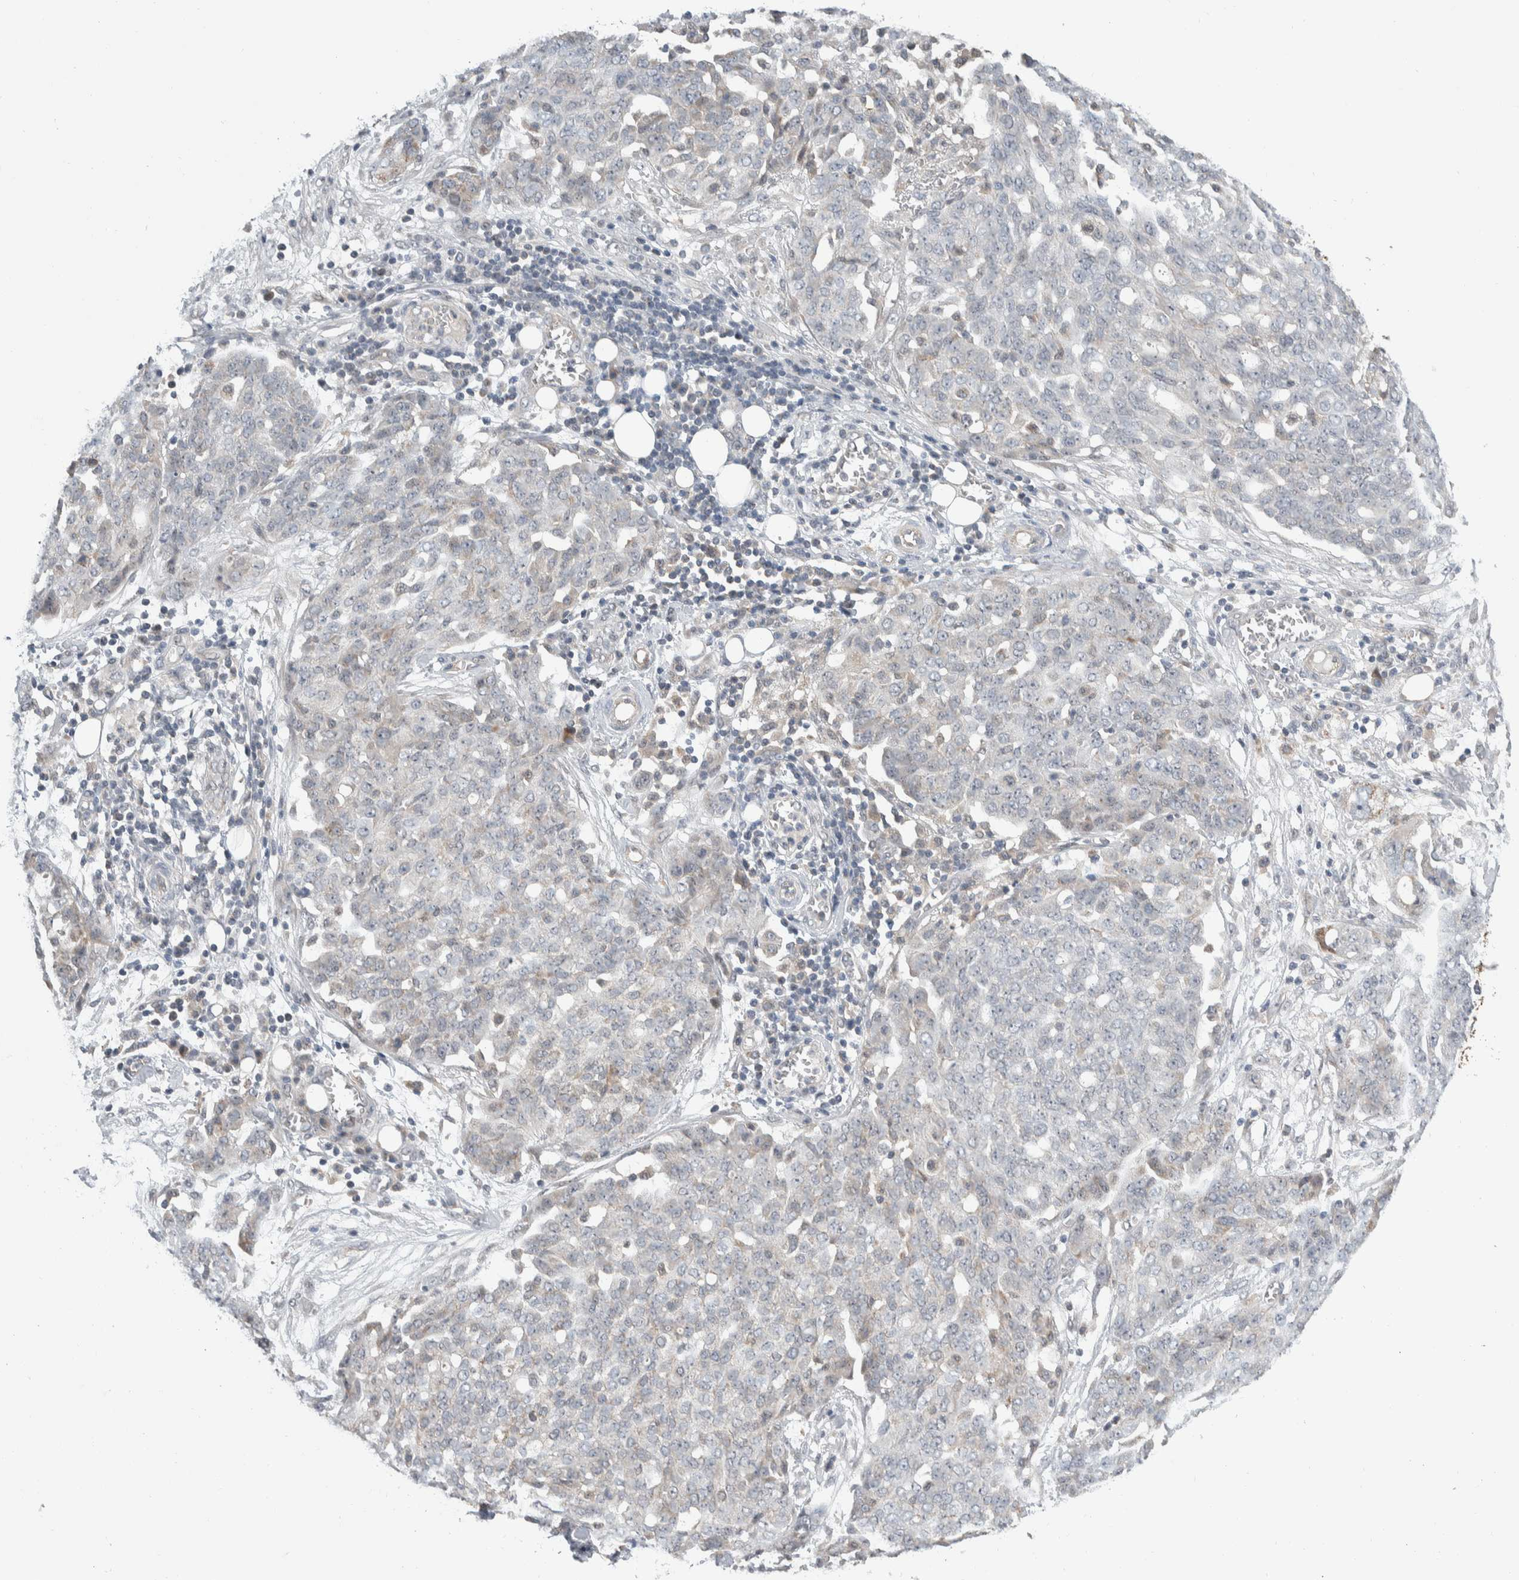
{"staining": {"intensity": "negative", "quantity": "none", "location": "none"}, "tissue": "ovarian cancer", "cell_type": "Tumor cells", "image_type": "cancer", "snomed": [{"axis": "morphology", "description": "Cystadenocarcinoma, serous, NOS"}, {"axis": "topography", "description": "Soft tissue"}, {"axis": "topography", "description": "Ovary"}], "caption": "Serous cystadenocarcinoma (ovarian) was stained to show a protein in brown. There is no significant positivity in tumor cells.", "gene": "SHPK", "patient": {"sex": "female", "age": 57}}